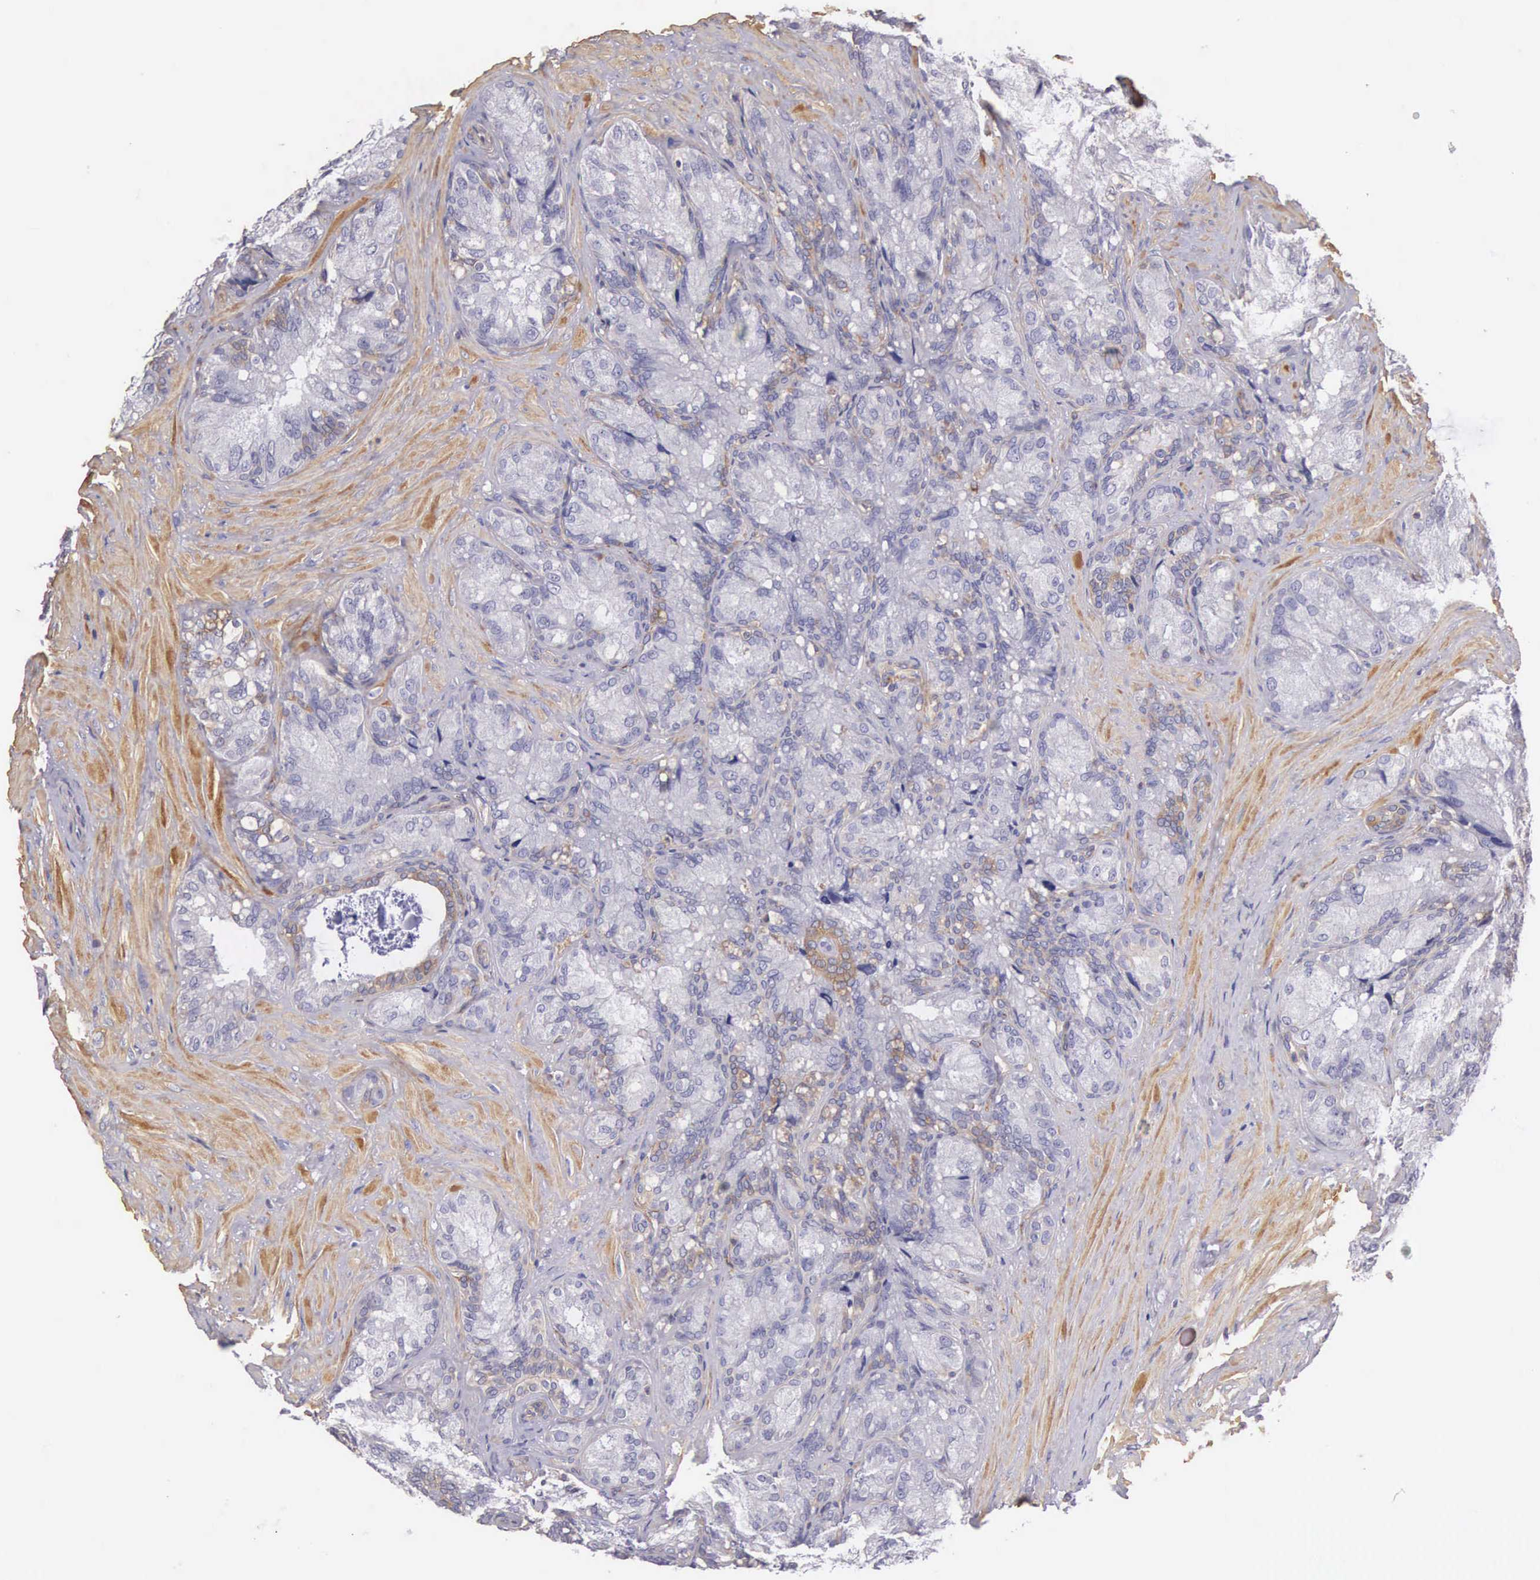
{"staining": {"intensity": "negative", "quantity": "none", "location": "none"}, "tissue": "seminal vesicle", "cell_type": "Glandular cells", "image_type": "normal", "snomed": [{"axis": "morphology", "description": "Normal tissue, NOS"}, {"axis": "topography", "description": "Seminal veicle"}], "caption": "The image demonstrates no staining of glandular cells in benign seminal vesicle. (Brightfield microscopy of DAB immunohistochemistry (IHC) at high magnification).", "gene": "OSBPL3", "patient": {"sex": "male", "age": 69}}